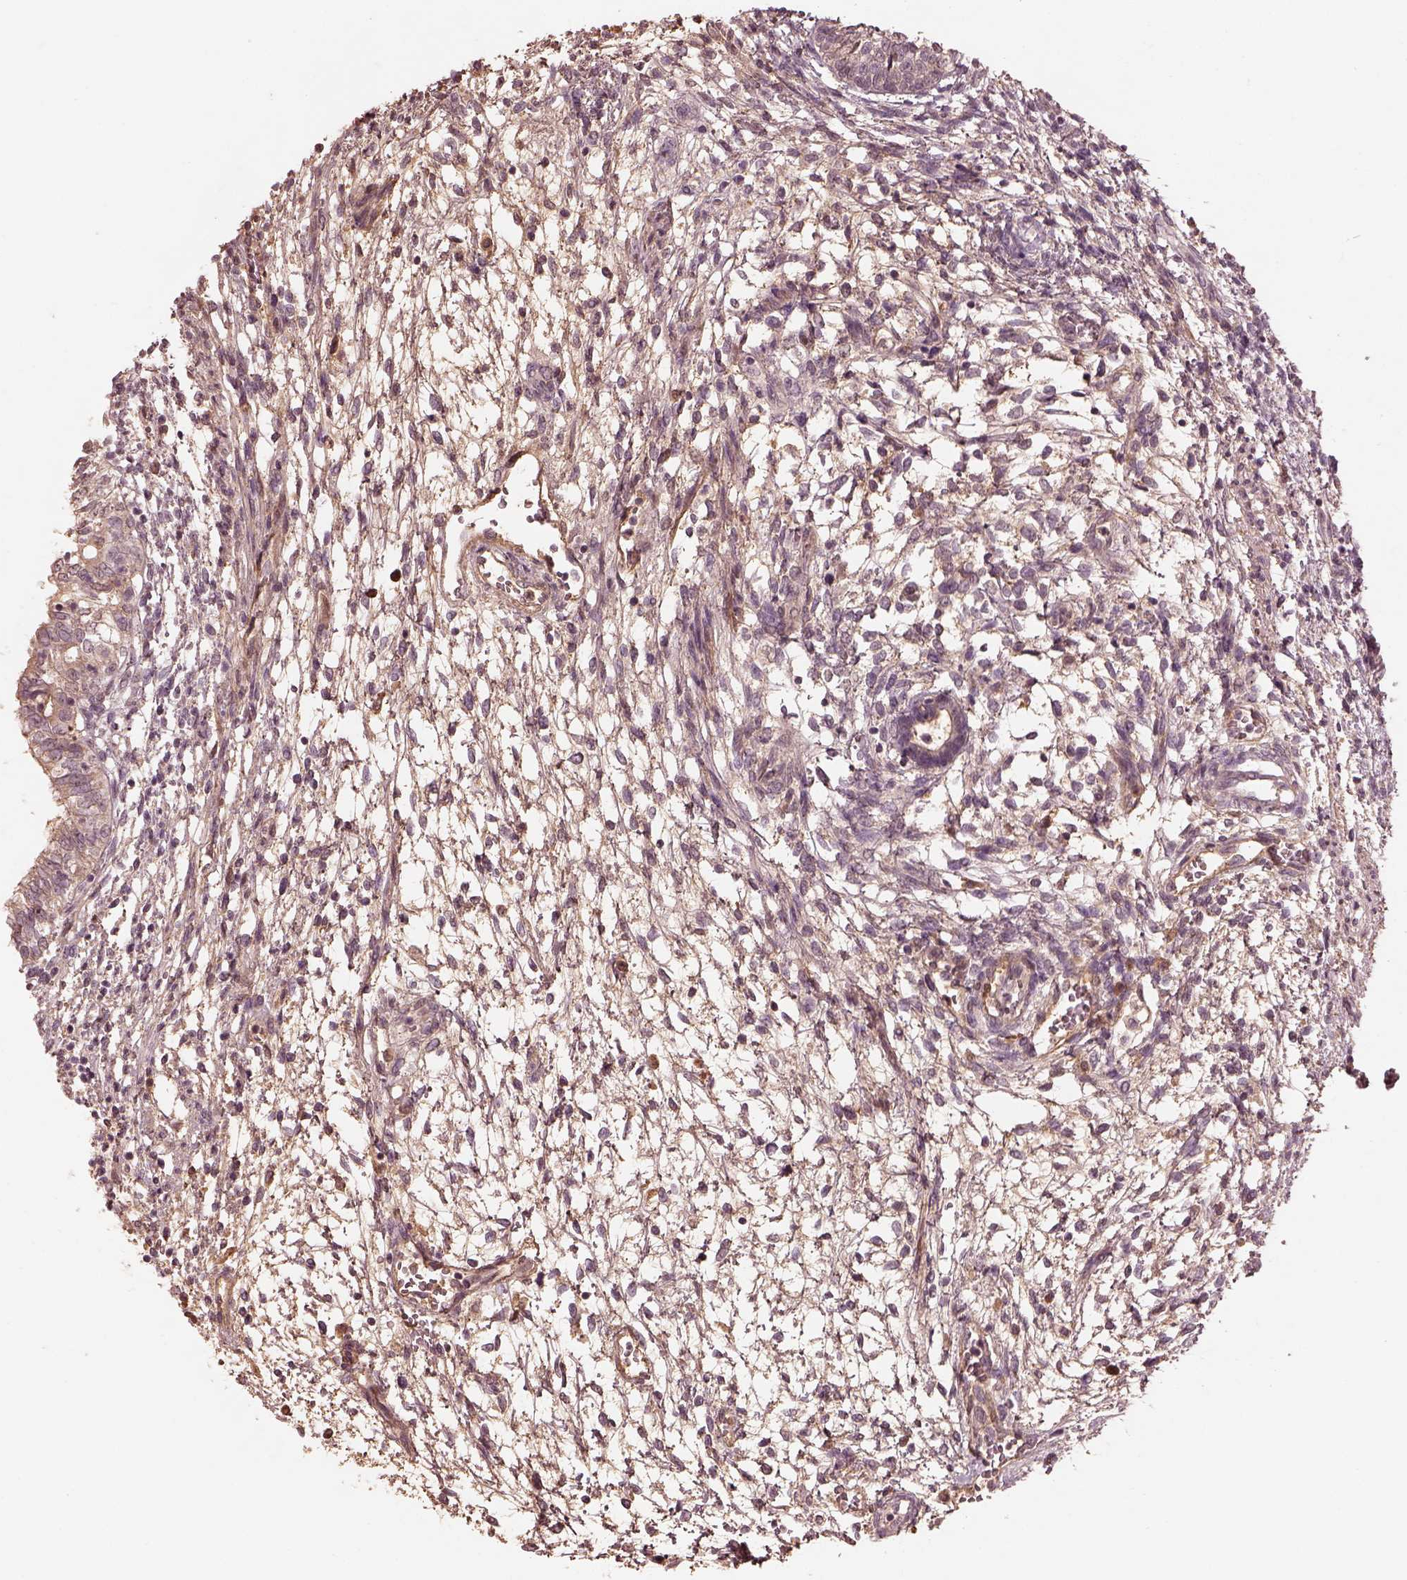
{"staining": {"intensity": "negative", "quantity": "none", "location": "none"}, "tissue": "testis cancer", "cell_type": "Tumor cells", "image_type": "cancer", "snomed": [{"axis": "morphology", "description": "Carcinoma, Embryonal, NOS"}, {"axis": "topography", "description": "Testis"}], "caption": "Human testis cancer stained for a protein using IHC exhibits no positivity in tumor cells.", "gene": "CALR3", "patient": {"sex": "male", "age": 37}}